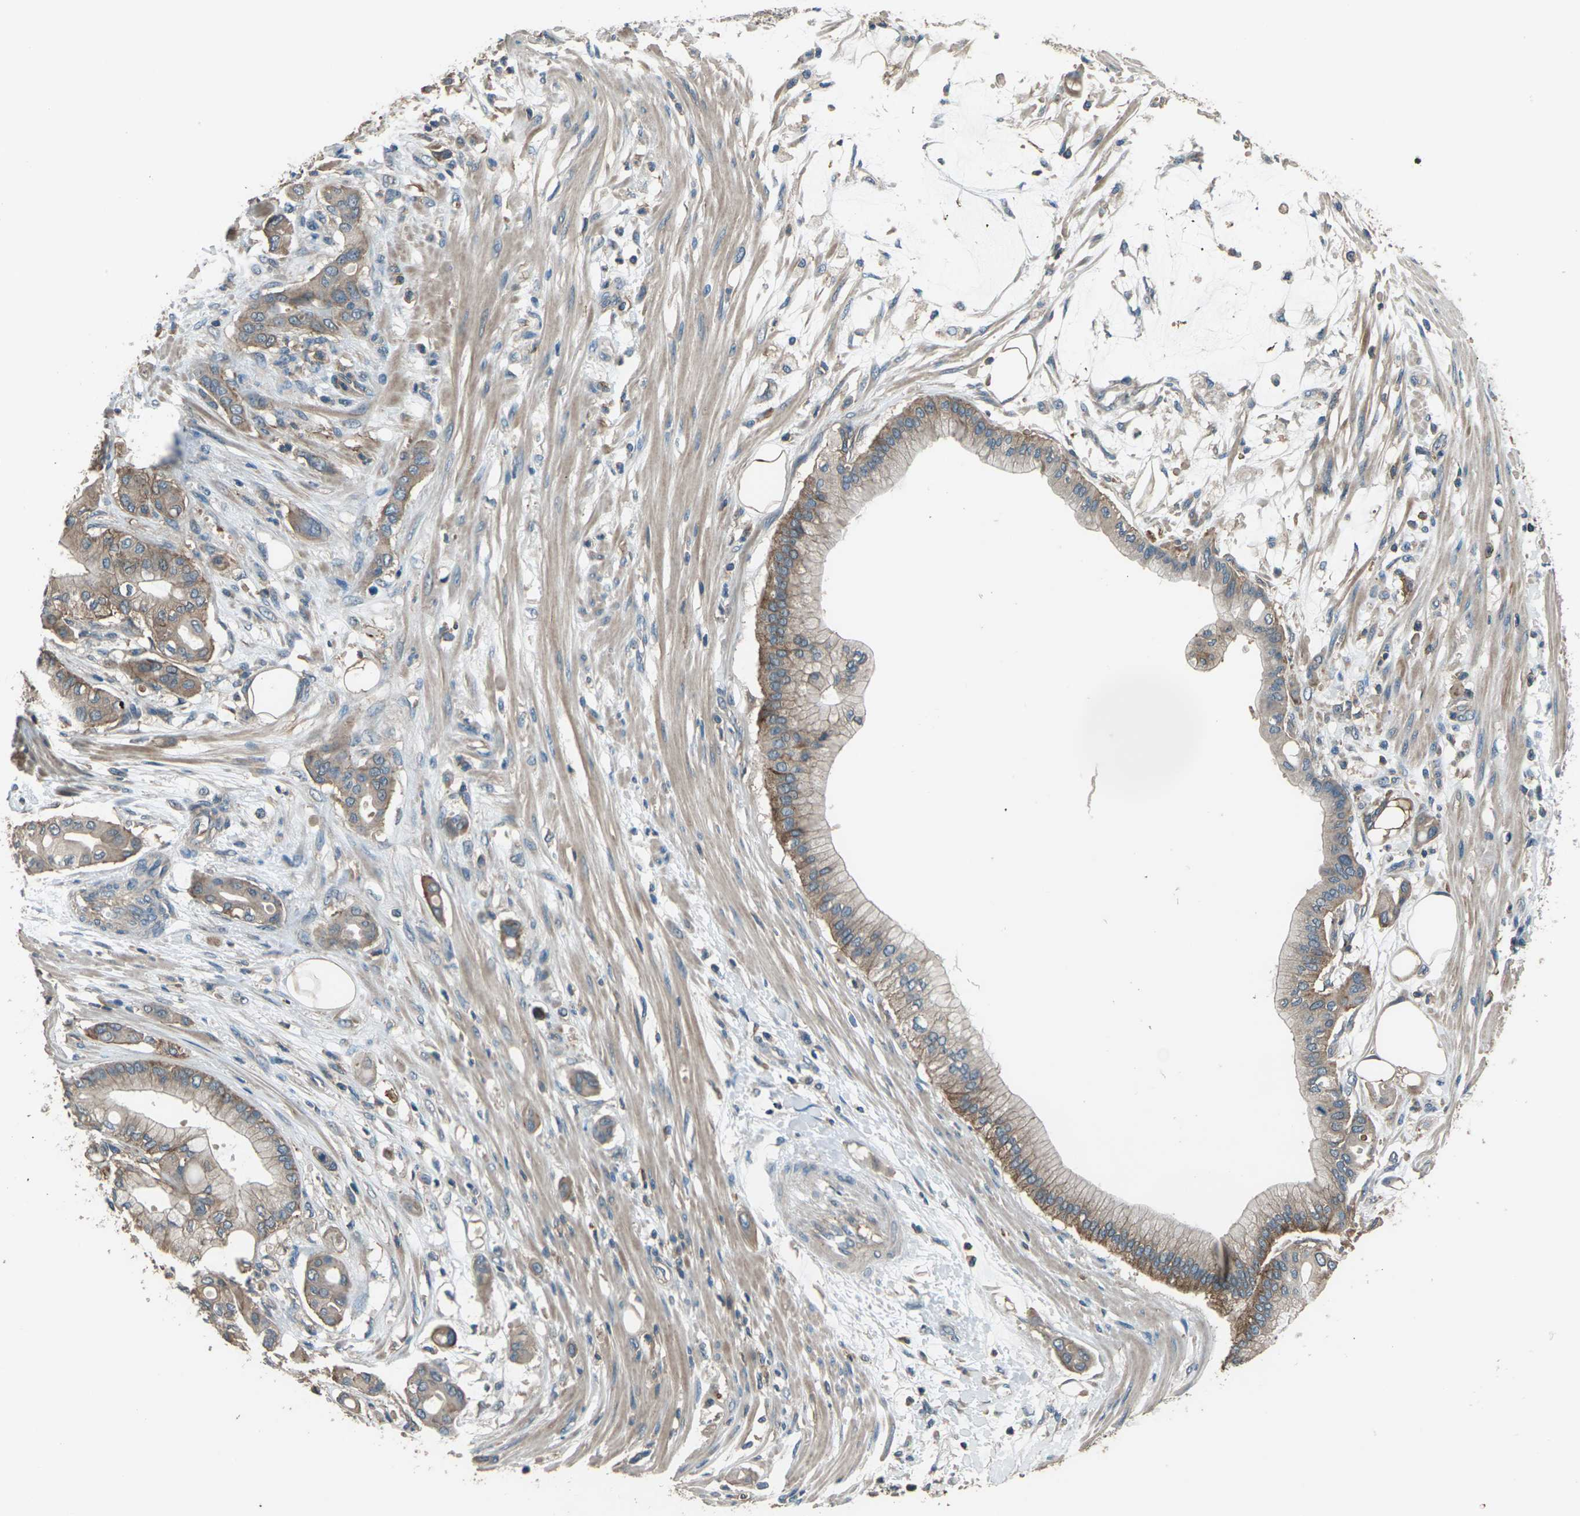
{"staining": {"intensity": "weak", "quantity": ">75%", "location": "cytoplasmic/membranous"}, "tissue": "pancreatic cancer", "cell_type": "Tumor cells", "image_type": "cancer", "snomed": [{"axis": "morphology", "description": "Adenocarcinoma, NOS"}, {"axis": "morphology", "description": "Adenocarcinoma, metastatic, NOS"}, {"axis": "topography", "description": "Lymph node"}, {"axis": "topography", "description": "Pancreas"}, {"axis": "topography", "description": "Duodenum"}], "caption": "Approximately >75% of tumor cells in pancreatic cancer (adenocarcinoma) display weak cytoplasmic/membranous protein positivity as visualized by brown immunohistochemical staining.", "gene": "CMTM4", "patient": {"sex": "female", "age": 64}}